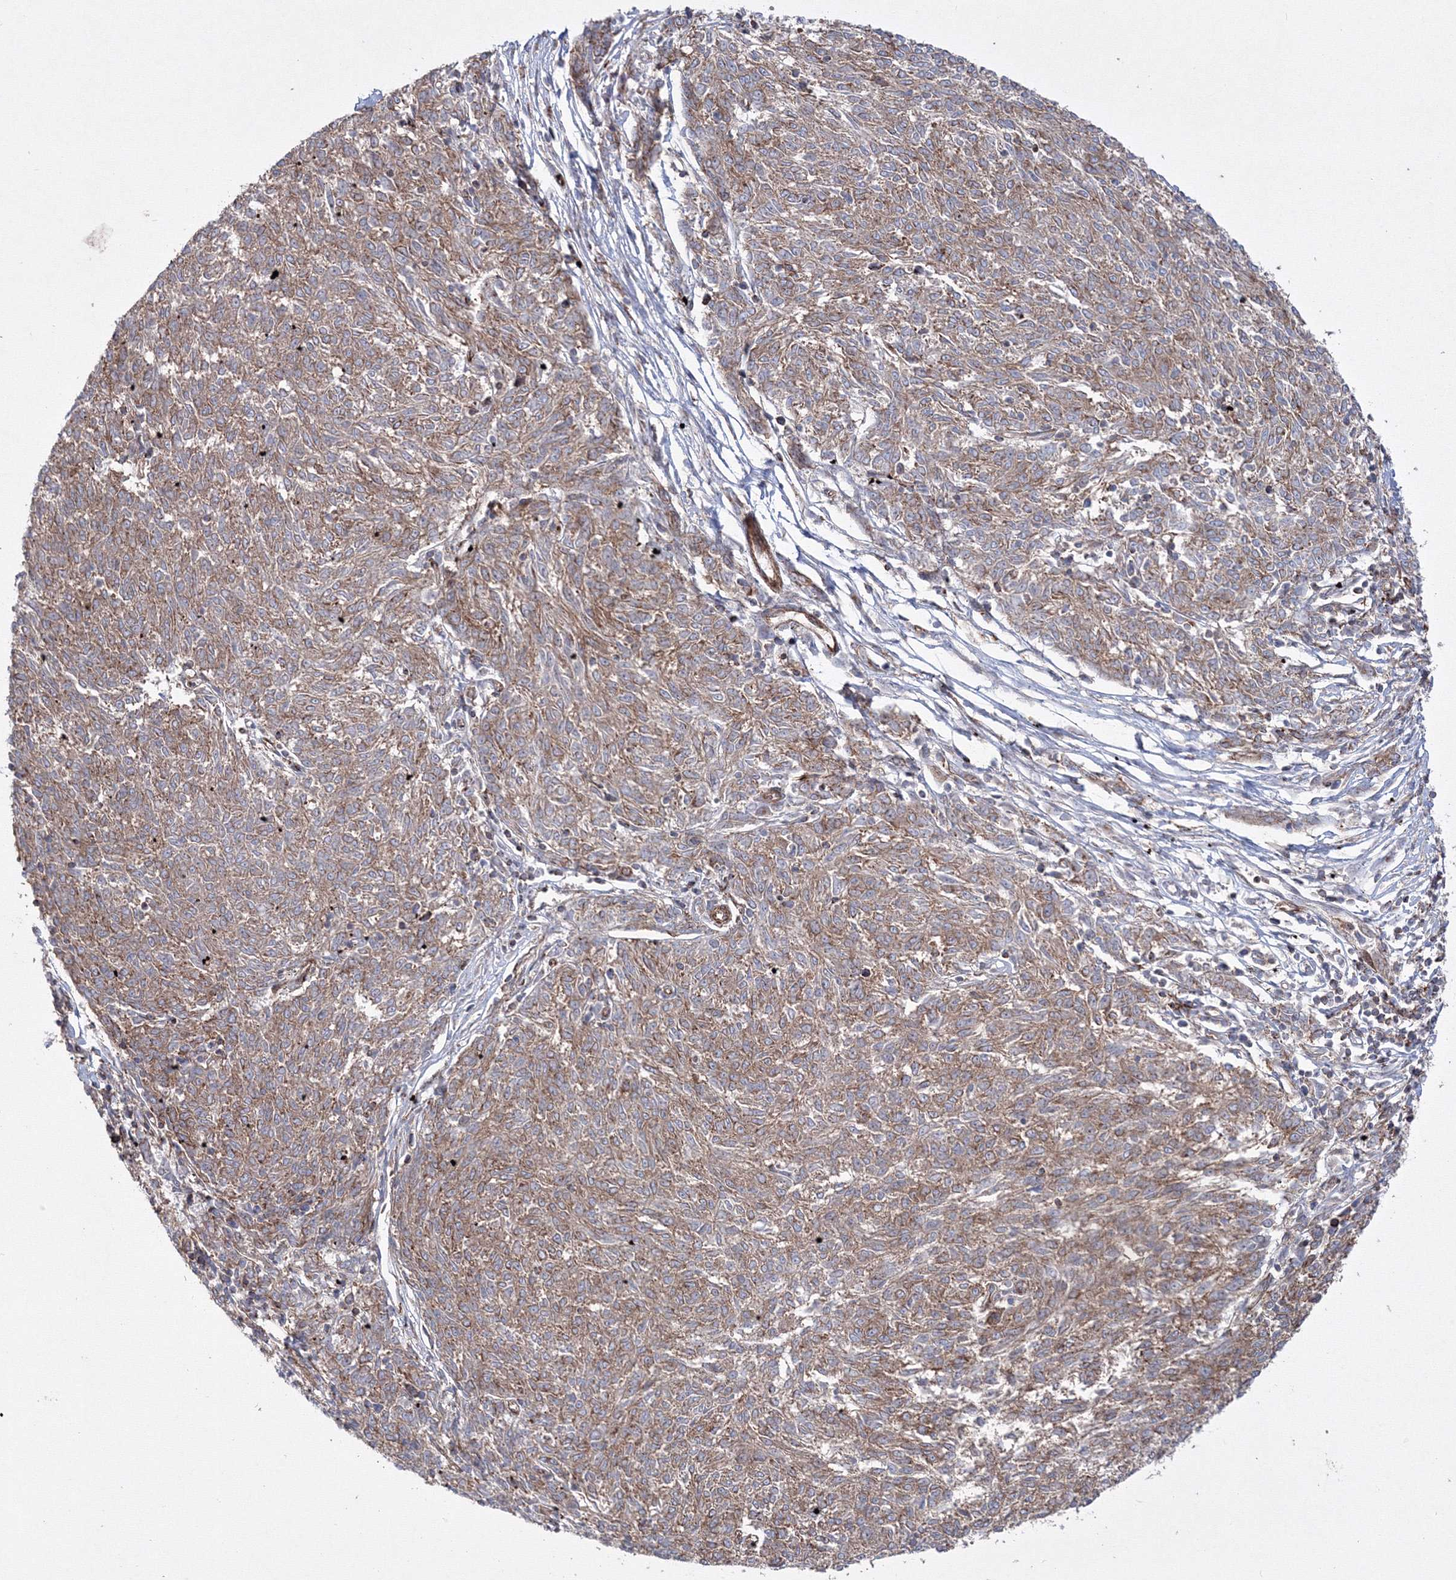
{"staining": {"intensity": "moderate", "quantity": ">75%", "location": "cytoplasmic/membranous"}, "tissue": "melanoma", "cell_type": "Tumor cells", "image_type": "cancer", "snomed": [{"axis": "morphology", "description": "Malignant melanoma, NOS"}, {"axis": "topography", "description": "Skin"}], "caption": "Brown immunohistochemical staining in human melanoma reveals moderate cytoplasmic/membranous positivity in approximately >75% of tumor cells.", "gene": "GPR82", "patient": {"sex": "female", "age": 72}}